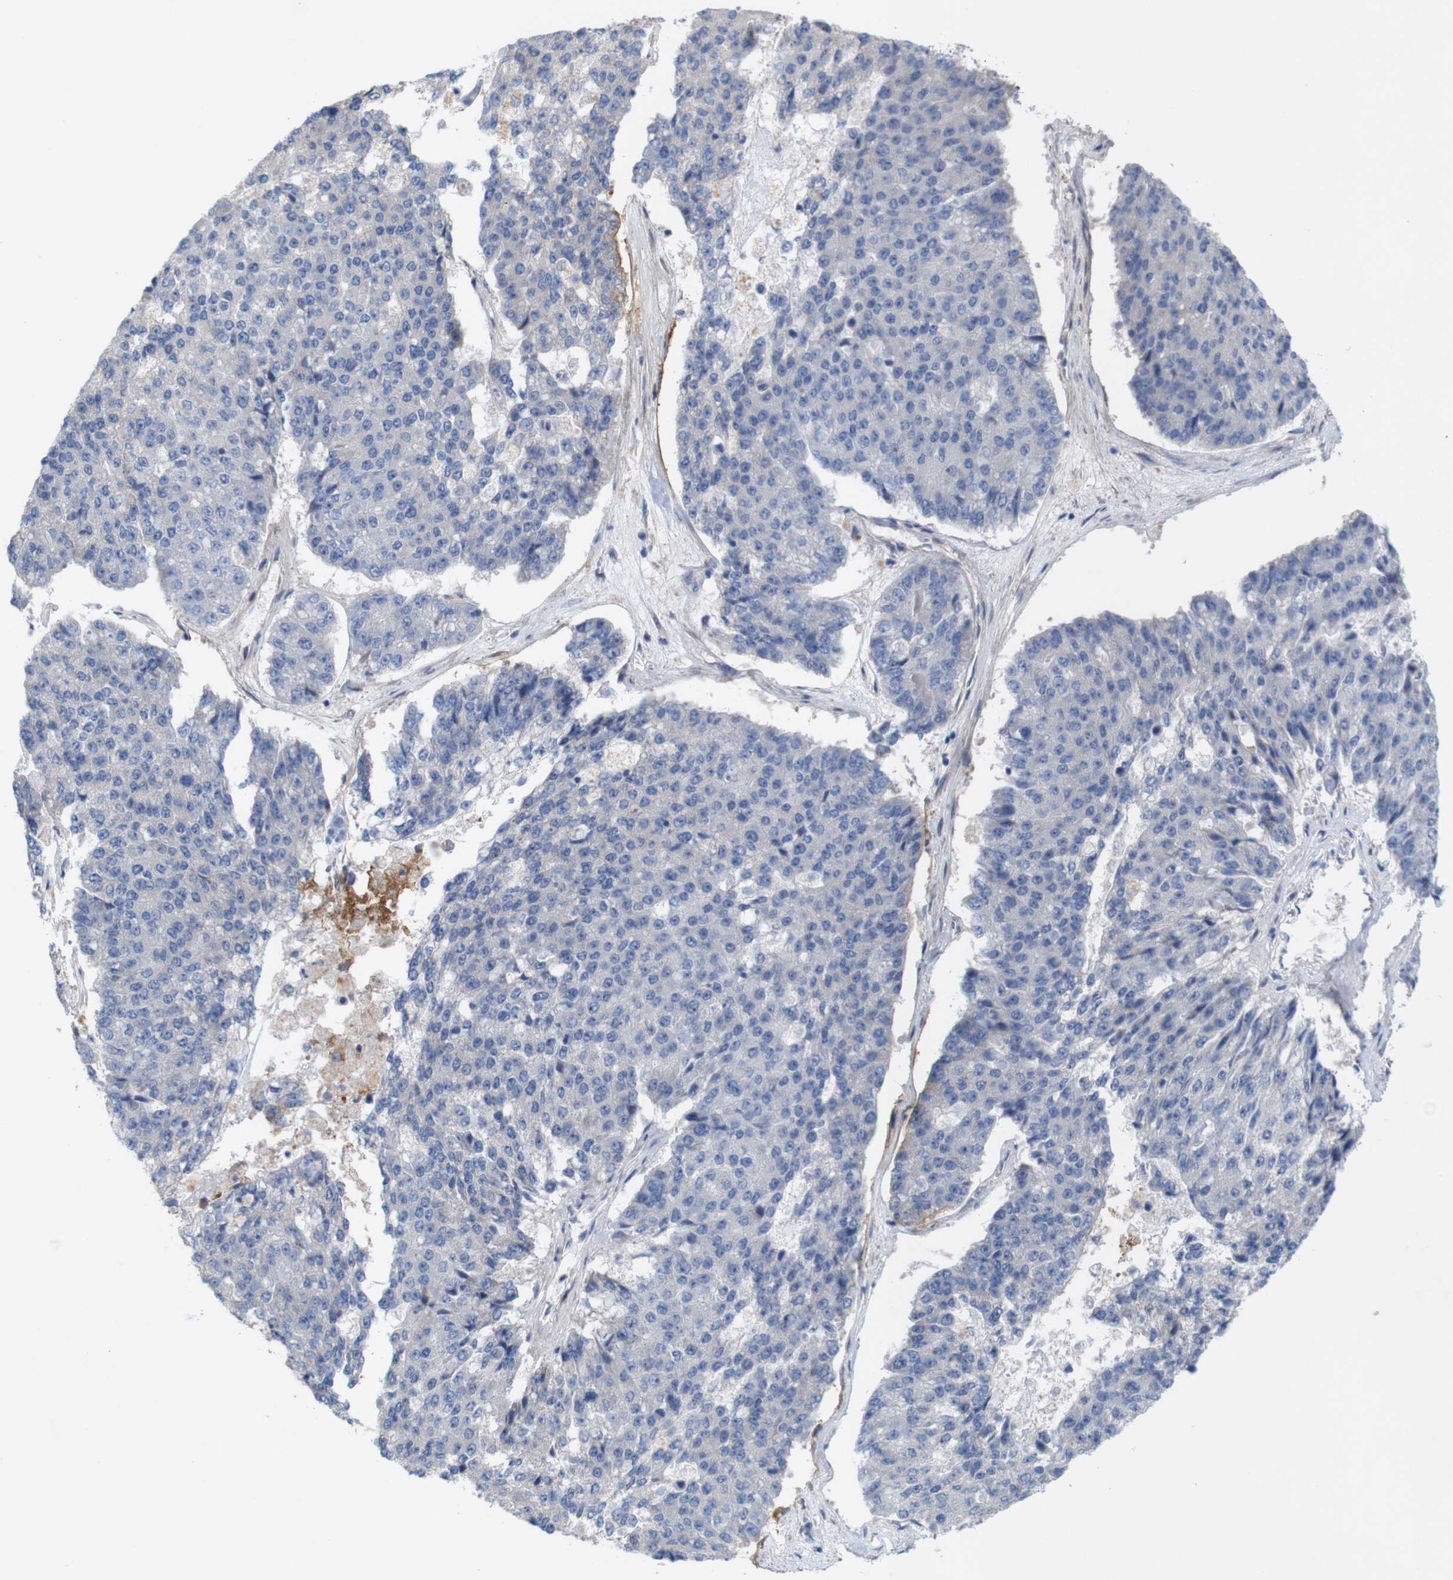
{"staining": {"intensity": "negative", "quantity": "none", "location": "none"}, "tissue": "pancreatic cancer", "cell_type": "Tumor cells", "image_type": "cancer", "snomed": [{"axis": "morphology", "description": "Adenocarcinoma, NOS"}, {"axis": "topography", "description": "Pancreas"}], "caption": "A micrograph of pancreatic cancer stained for a protein demonstrates no brown staining in tumor cells.", "gene": "MYEOV", "patient": {"sex": "male", "age": 50}}